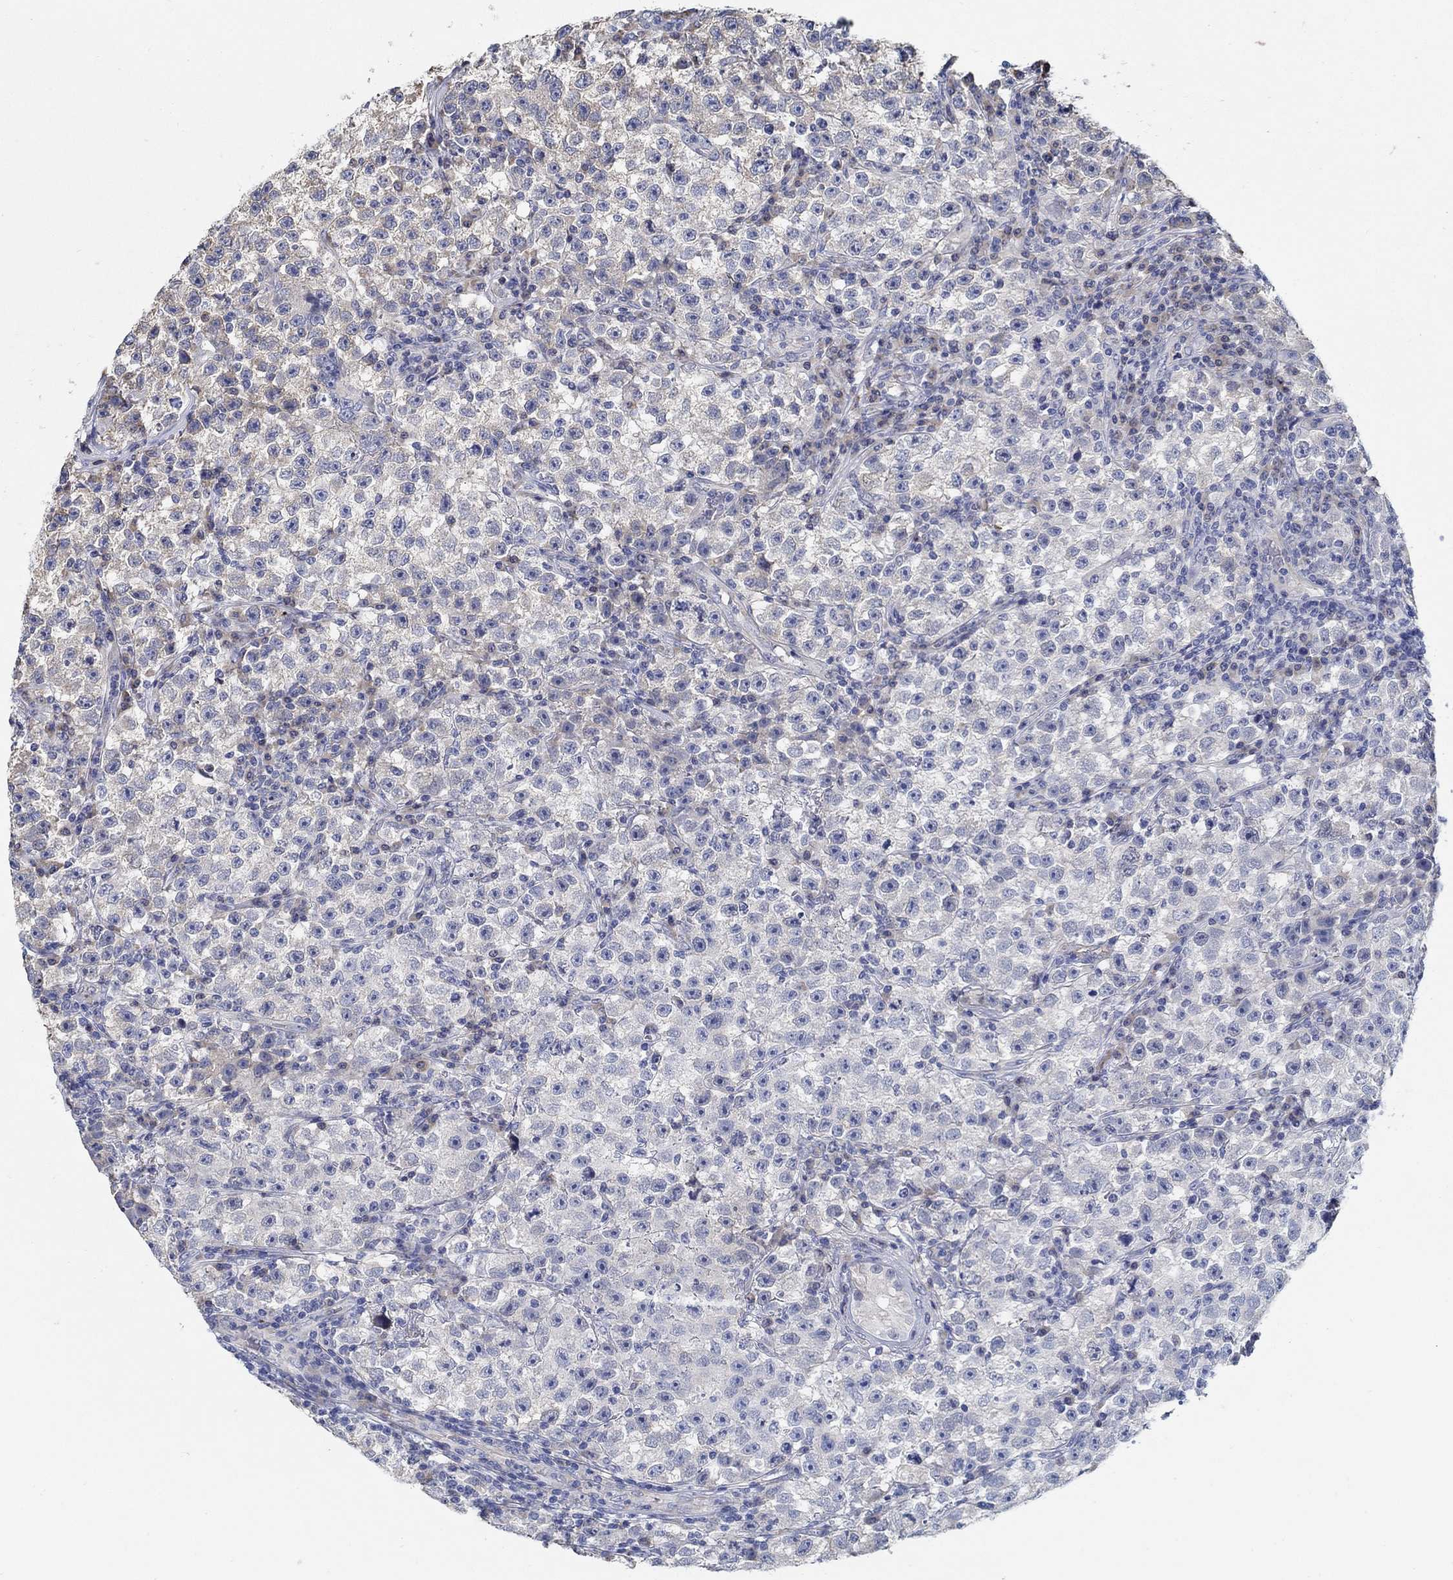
{"staining": {"intensity": "weak", "quantity": "25%-75%", "location": "cytoplasmic/membranous"}, "tissue": "testis cancer", "cell_type": "Tumor cells", "image_type": "cancer", "snomed": [{"axis": "morphology", "description": "Seminoma, NOS"}, {"axis": "topography", "description": "Testis"}], "caption": "Protein staining of seminoma (testis) tissue displays weak cytoplasmic/membranous staining in approximately 25%-75% of tumor cells.", "gene": "C15orf39", "patient": {"sex": "male", "age": 22}}